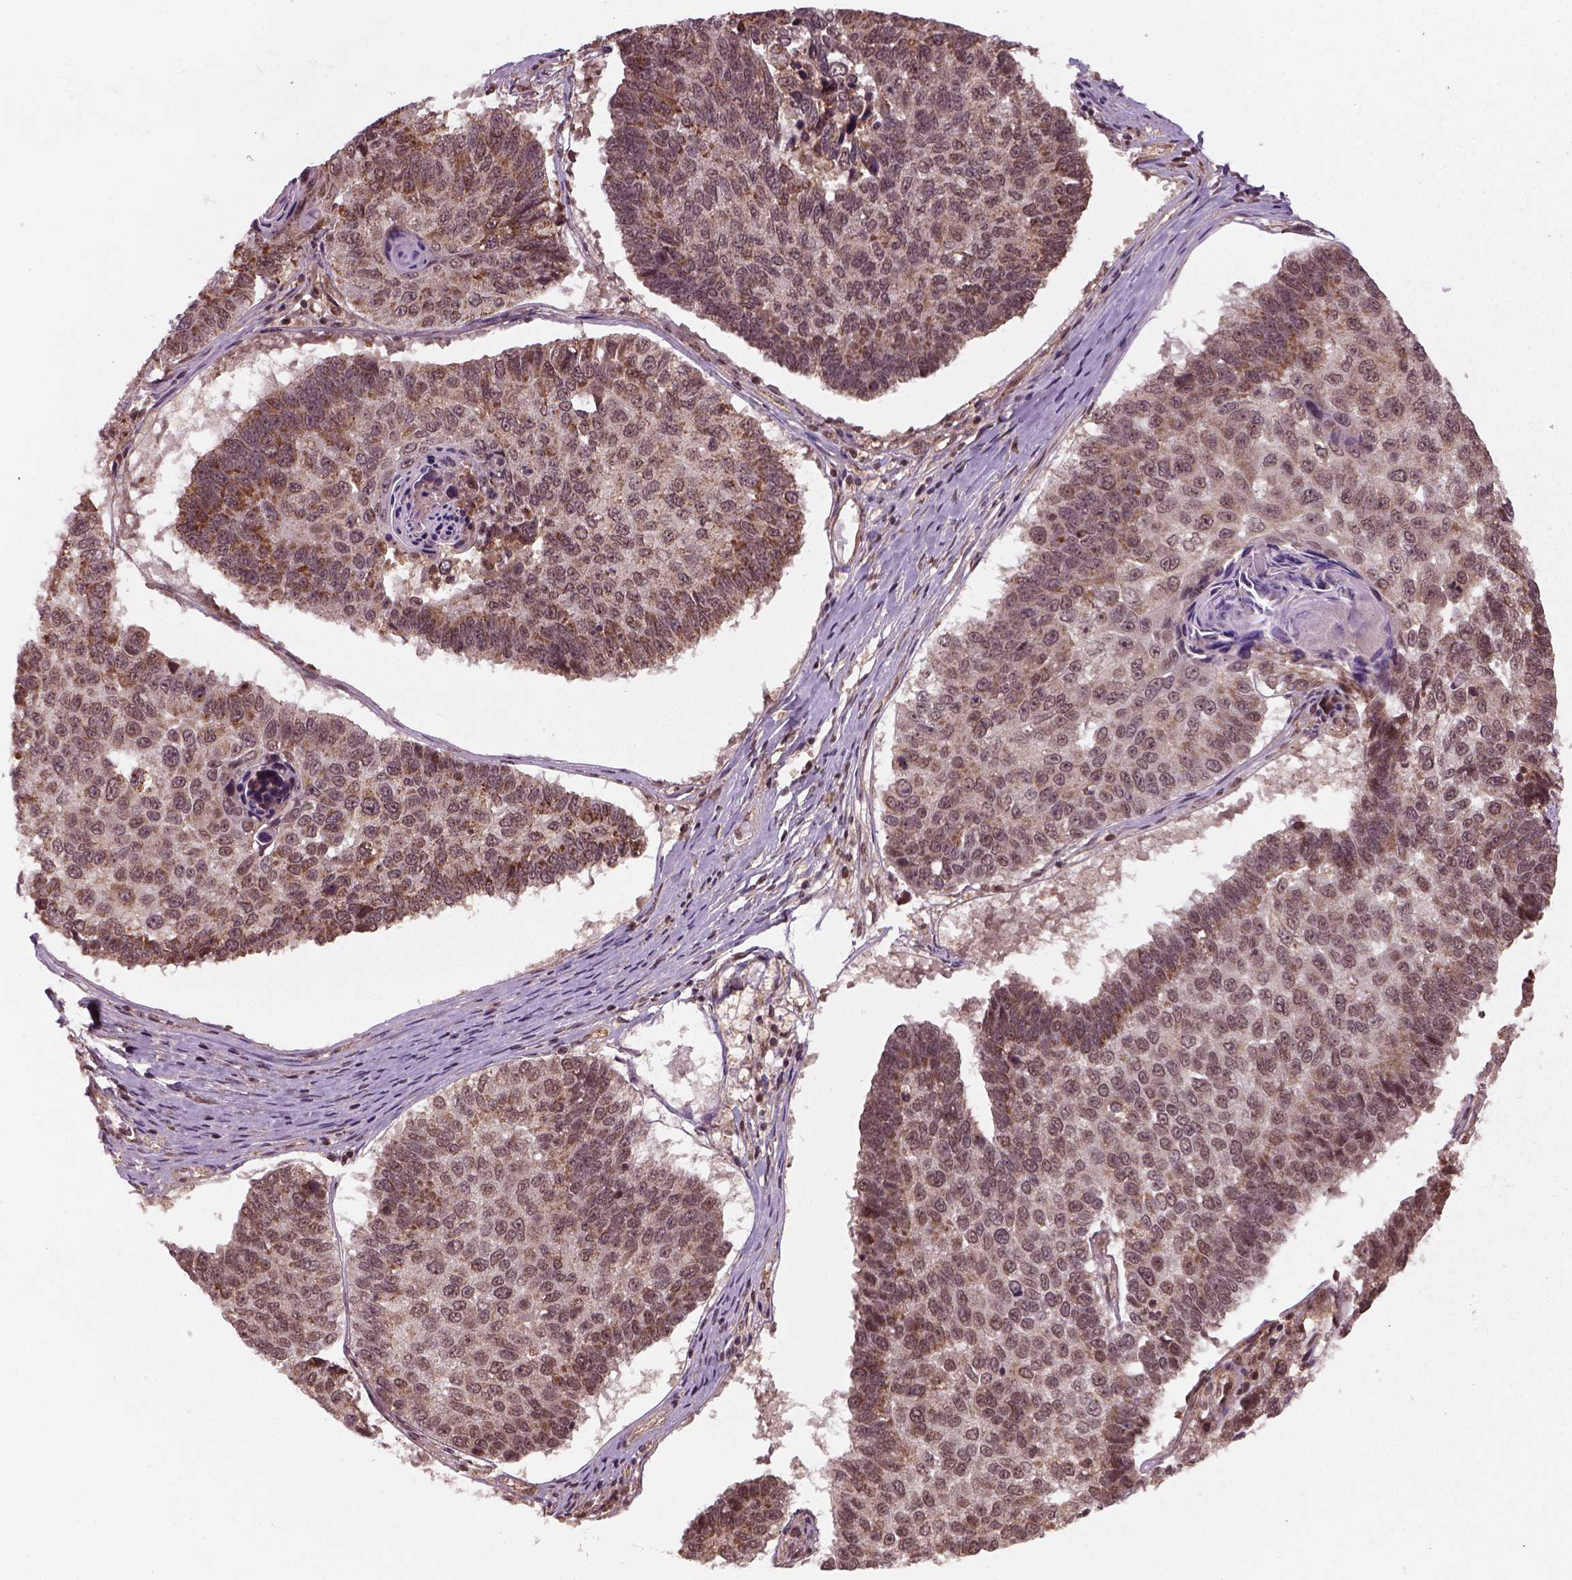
{"staining": {"intensity": "moderate", "quantity": ">75%", "location": "cytoplasmic/membranous"}, "tissue": "lung cancer", "cell_type": "Tumor cells", "image_type": "cancer", "snomed": [{"axis": "morphology", "description": "Squamous cell carcinoma, NOS"}, {"axis": "topography", "description": "Lung"}], "caption": "Moderate cytoplasmic/membranous protein staining is seen in approximately >75% of tumor cells in lung cancer. The staining was performed using DAB to visualize the protein expression in brown, while the nuclei were stained in blue with hematoxylin (Magnification: 20x).", "gene": "NUDT9", "patient": {"sex": "male", "age": 73}}